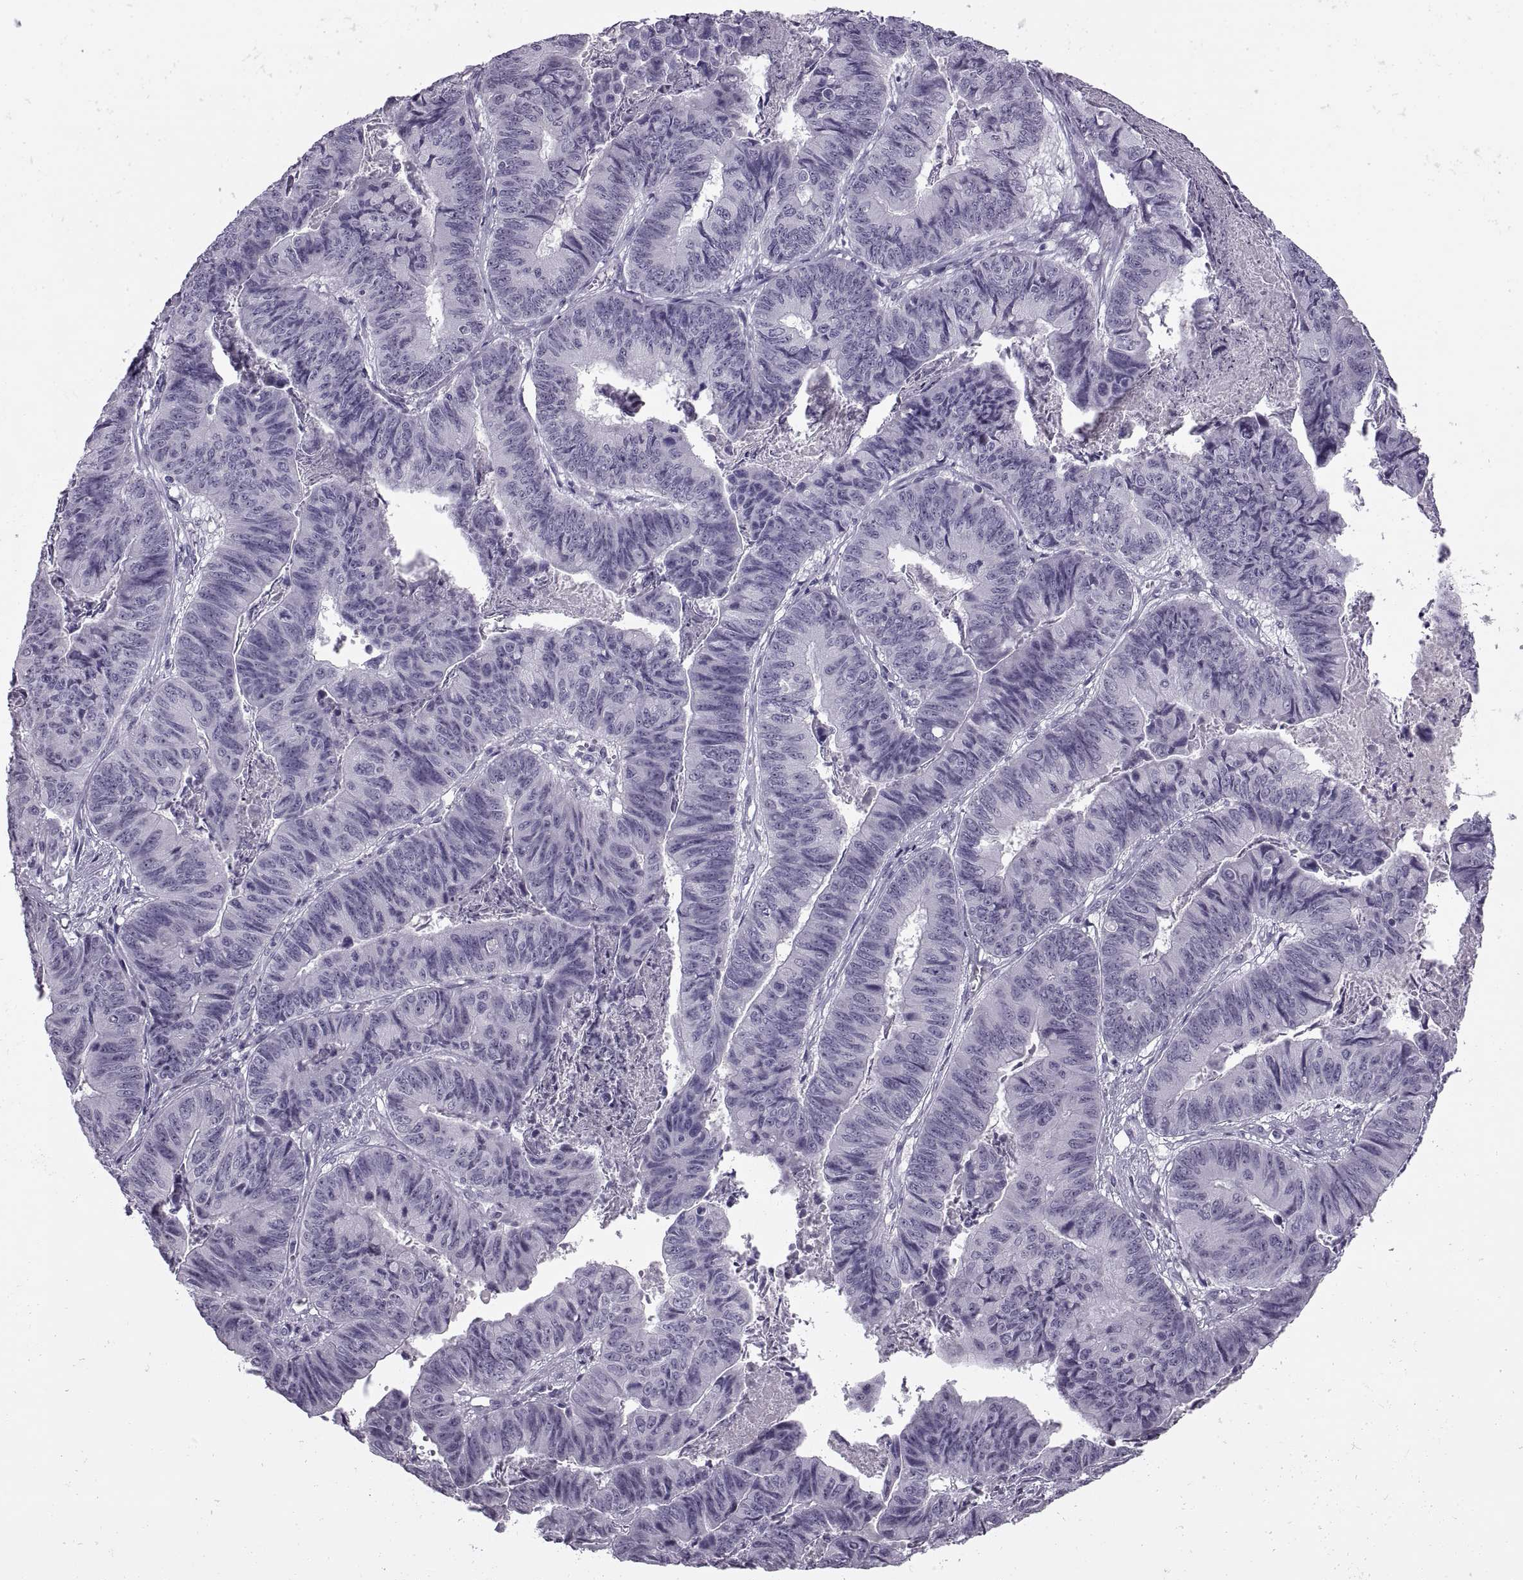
{"staining": {"intensity": "negative", "quantity": "none", "location": "none"}, "tissue": "stomach cancer", "cell_type": "Tumor cells", "image_type": "cancer", "snomed": [{"axis": "morphology", "description": "Adenocarcinoma, NOS"}, {"axis": "topography", "description": "Stomach, lower"}], "caption": "There is no significant staining in tumor cells of stomach adenocarcinoma.", "gene": "FAM24A", "patient": {"sex": "male", "age": 77}}